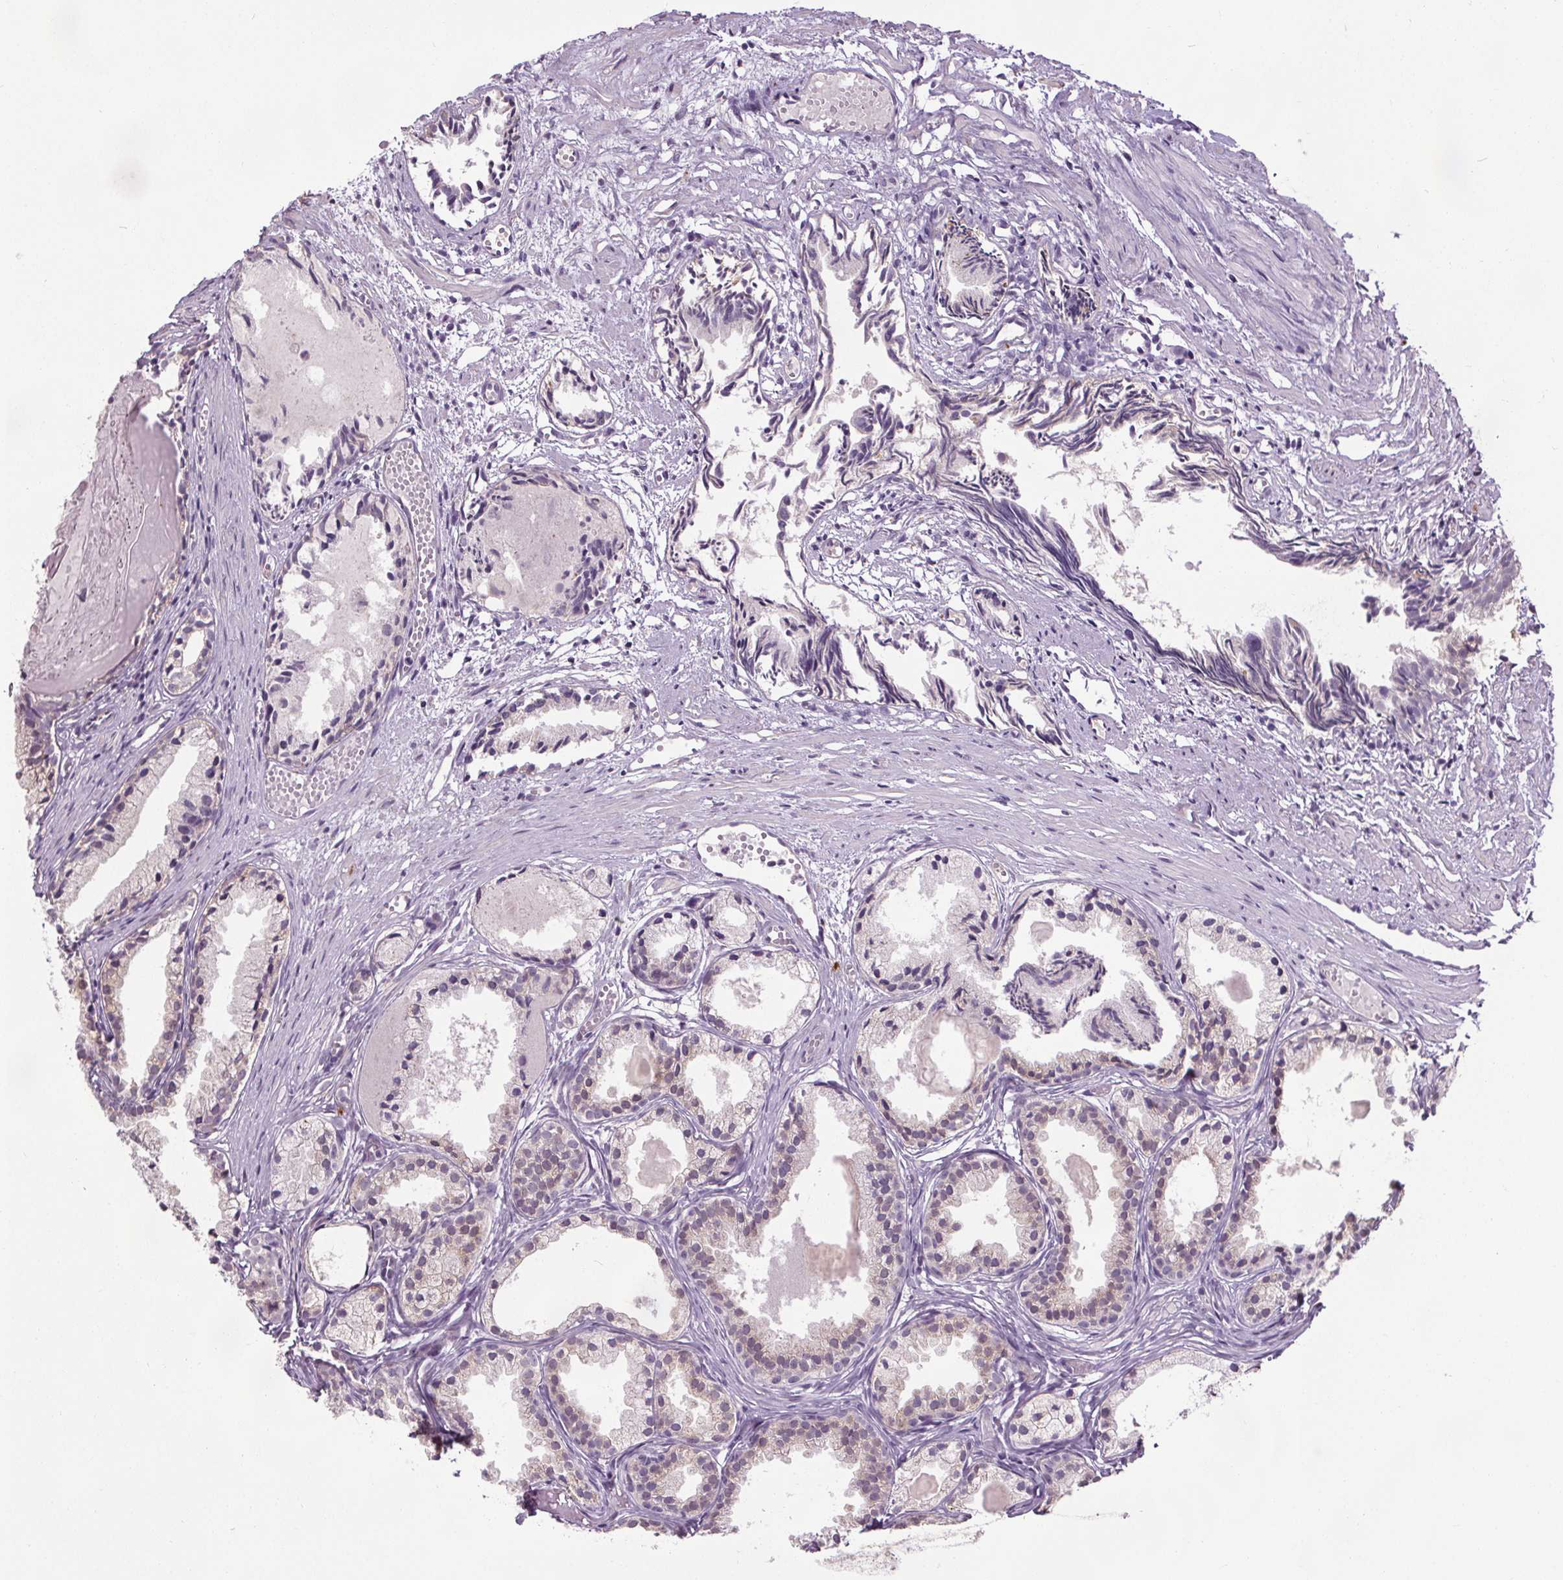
{"staining": {"intensity": "moderate", "quantity": "25%-75%", "location": "cytoplasmic/membranous"}, "tissue": "prostate cancer", "cell_type": "Tumor cells", "image_type": "cancer", "snomed": [{"axis": "morphology", "description": "Adenocarcinoma, High grade"}, {"axis": "topography", "description": "Prostate"}], "caption": "A micrograph of adenocarcinoma (high-grade) (prostate) stained for a protein shows moderate cytoplasmic/membranous brown staining in tumor cells.", "gene": "SLC2A9", "patient": {"sex": "male", "age": 81}}